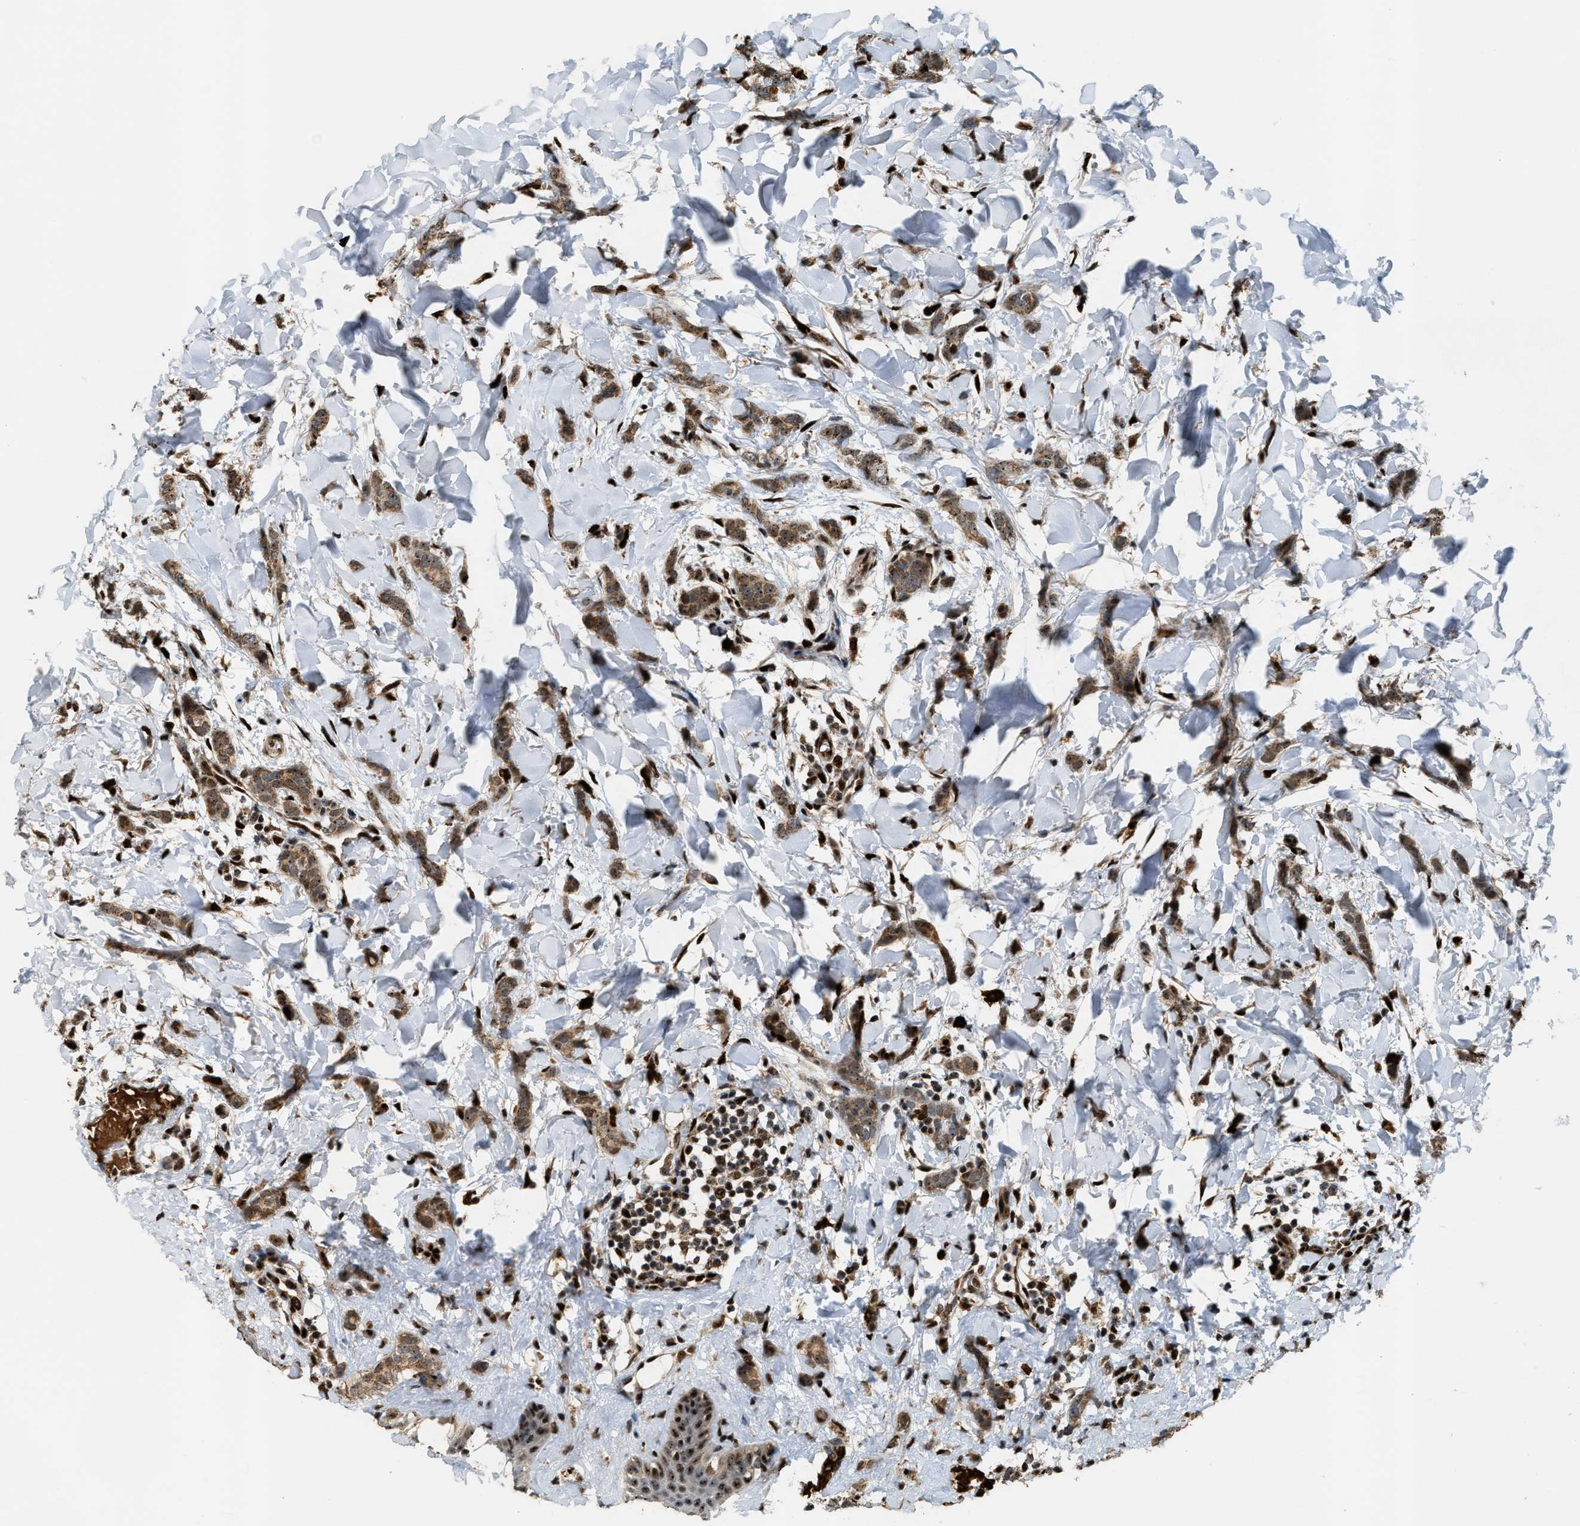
{"staining": {"intensity": "strong", "quantity": ">75%", "location": "cytoplasmic/membranous,nuclear"}, "tissue": "breast cancer", "cell_type": "Tumor cells", "image_type": "cancer", "snomed": [{"axis": "morphology", "description": "Lobular carcinoma"}, {"axis": "topography", "description": "Skin"}, {"axis": "topography", "description": "Breast"}], "caption": "Protein staining of breast cancer tissue demonstrates strong cytoplasmic/membranous and nuclear staining in approximately >75% of tumor cells.", "gene": "ZNF687", "patient": {"sex": "female", "age": 46}}